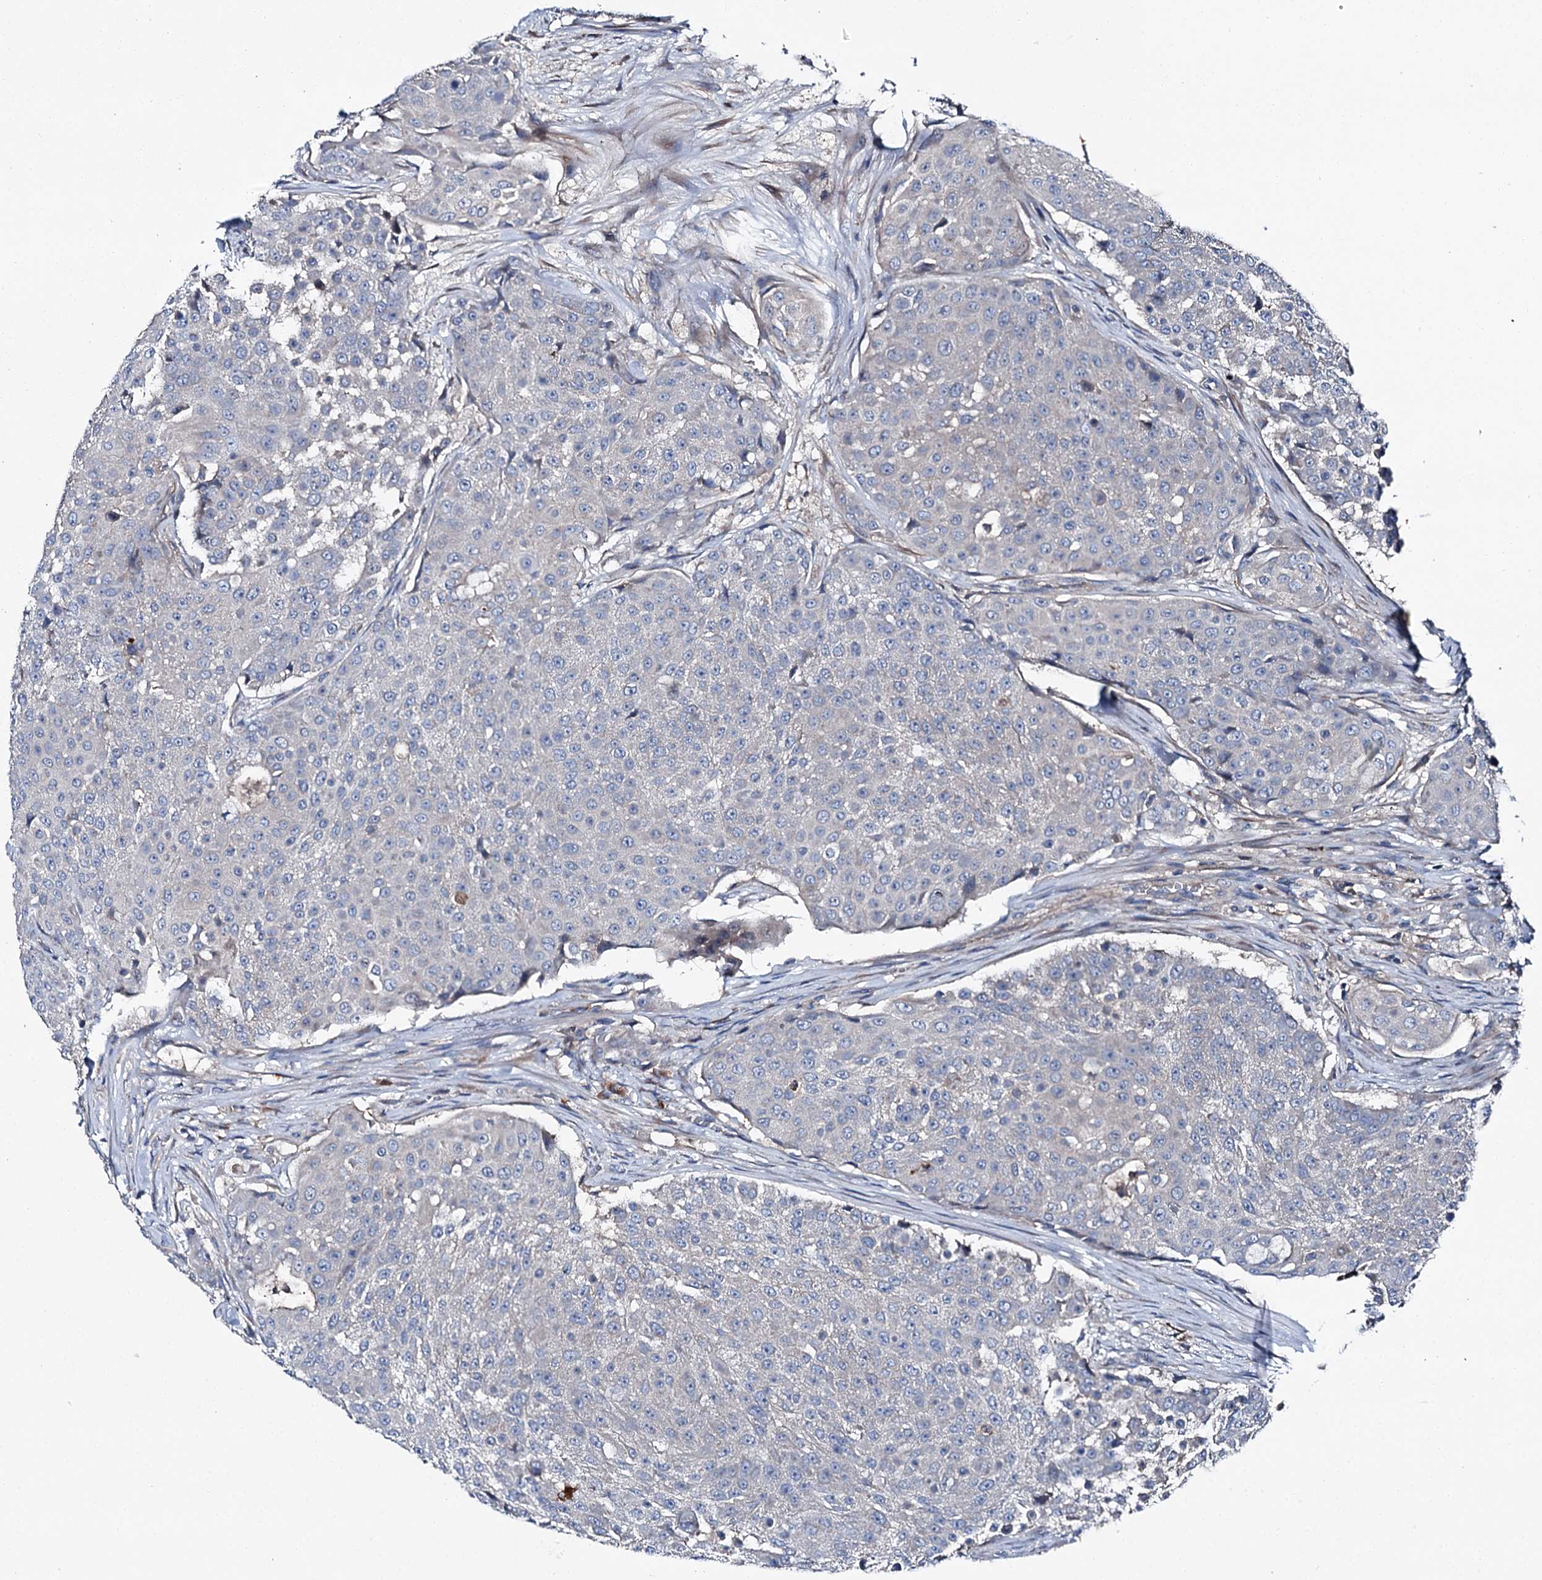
{"staining": {"intensity": "negative", "quantity": "none", "location": "none"}, "tissue": "urothelial cancer", "cell_type": "Tumor cells", "image_type": "cancer", "snomed": [{"axis": "morphology", "description": "Urothelial carcinoma, High grade"}, {"axis": "topography", "description": "Urinary bladder"}], "caption": "The immunohistochemistry (IHC) photomicrograph has no significant staining in tumor cells of urothelial cancer tissue. The staining is performed using DAB (3,3'-diaminobenzidine) brown chromogen with nuclei counter-stained in using hematoxylin.", "gene": "SLC22A25", "patient": {"sex": "female", "age": 63}}